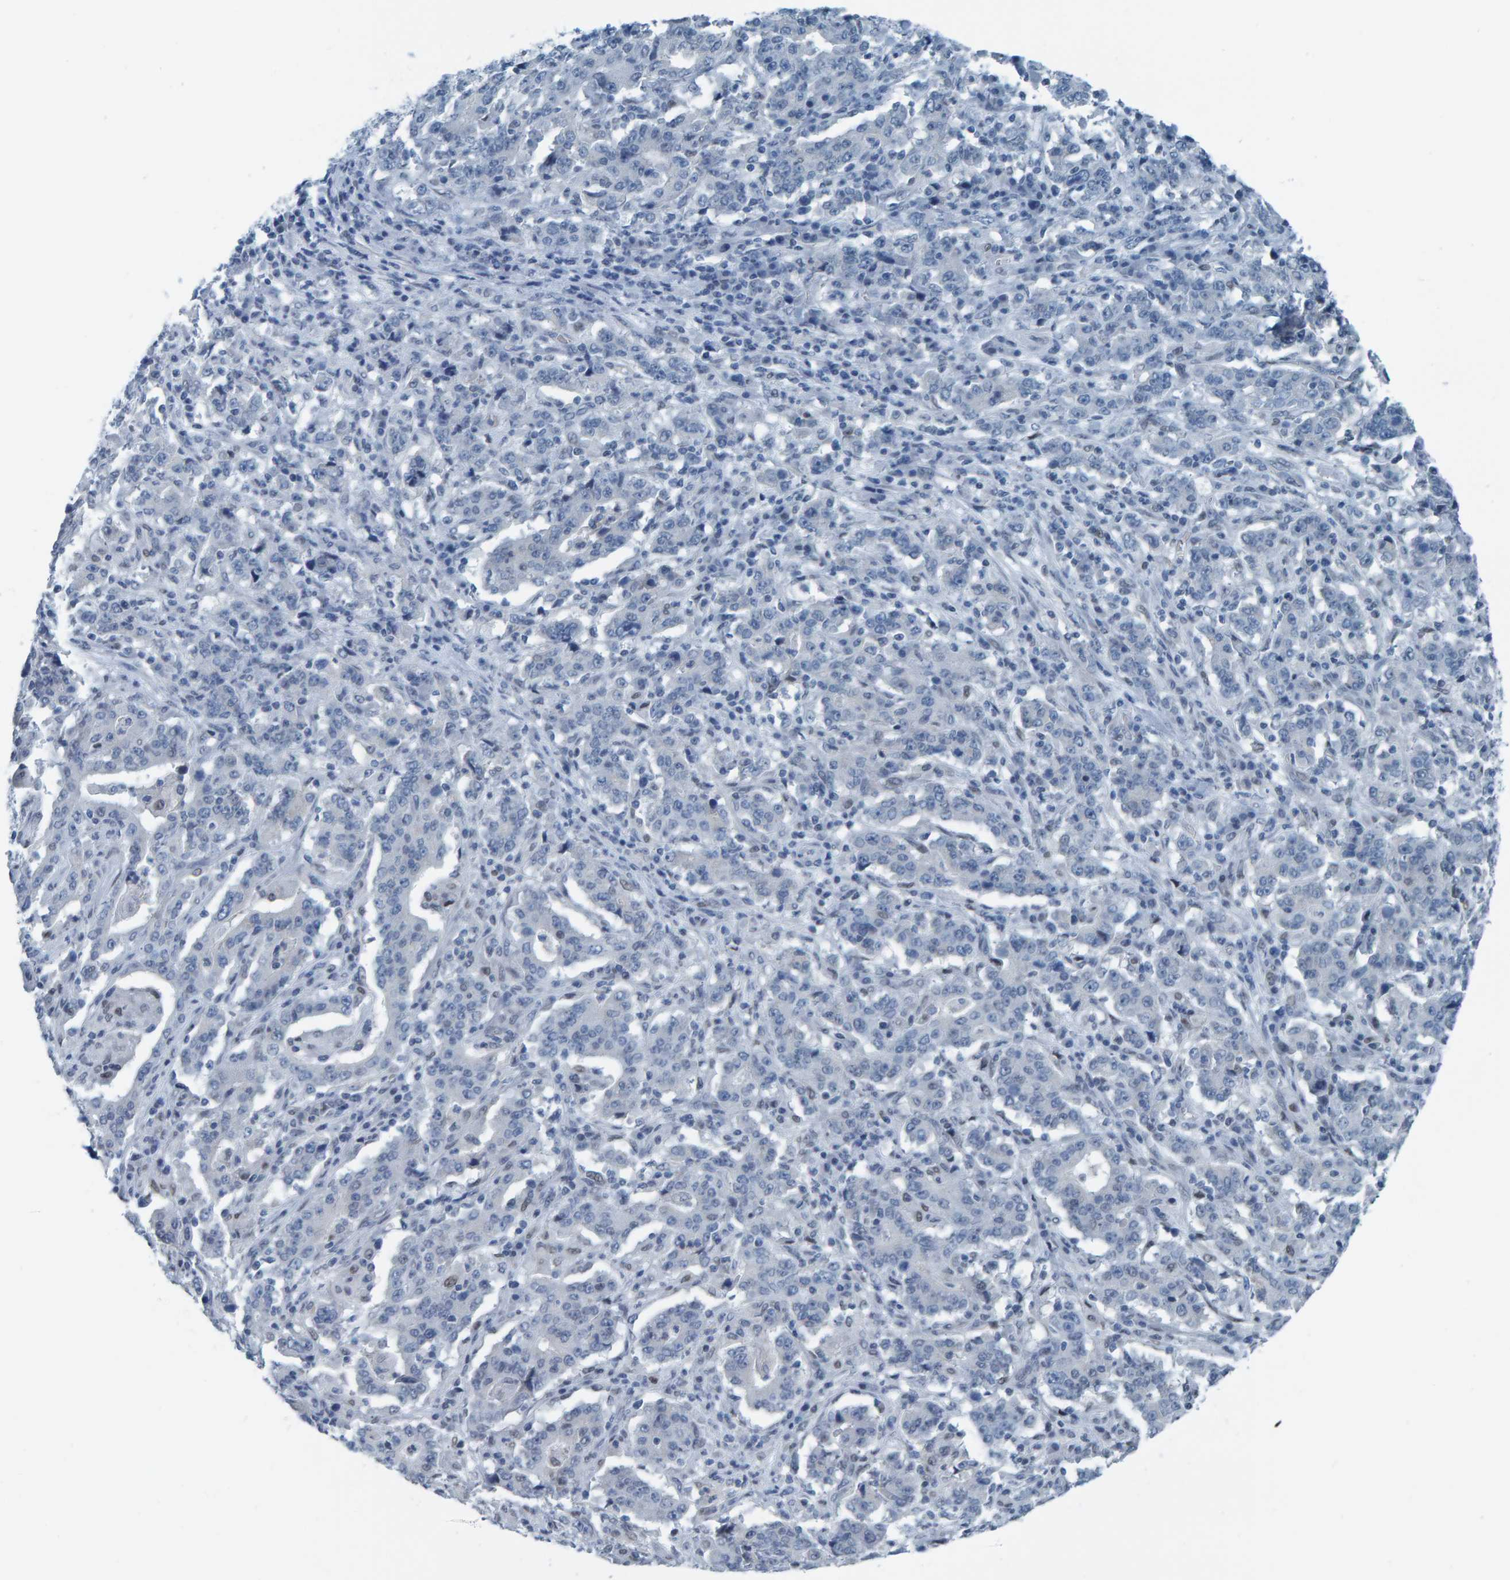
{"staining": {"intensity": "negative", "quantity": "none", "location": "none"}, "tissue": "stomach cancer", "cell_type": "Tumor cells", "image_type": "cancer", "snomed": [{"axis": "morphology", "description": "Normal tissue, NOS"}, {"axis": "morphology", "description": "Adenocarcinoma, NOS"}, {"axis": "topography", "description": "Stomach, upper"}, {"axis": "topography", "description": "Stomach"}], "caption": "Tumor cells are negative for protein expression in human stomach adenocarcinoma.", "gene": "CNP", "patient": {"sex": "male", "age": 59}}